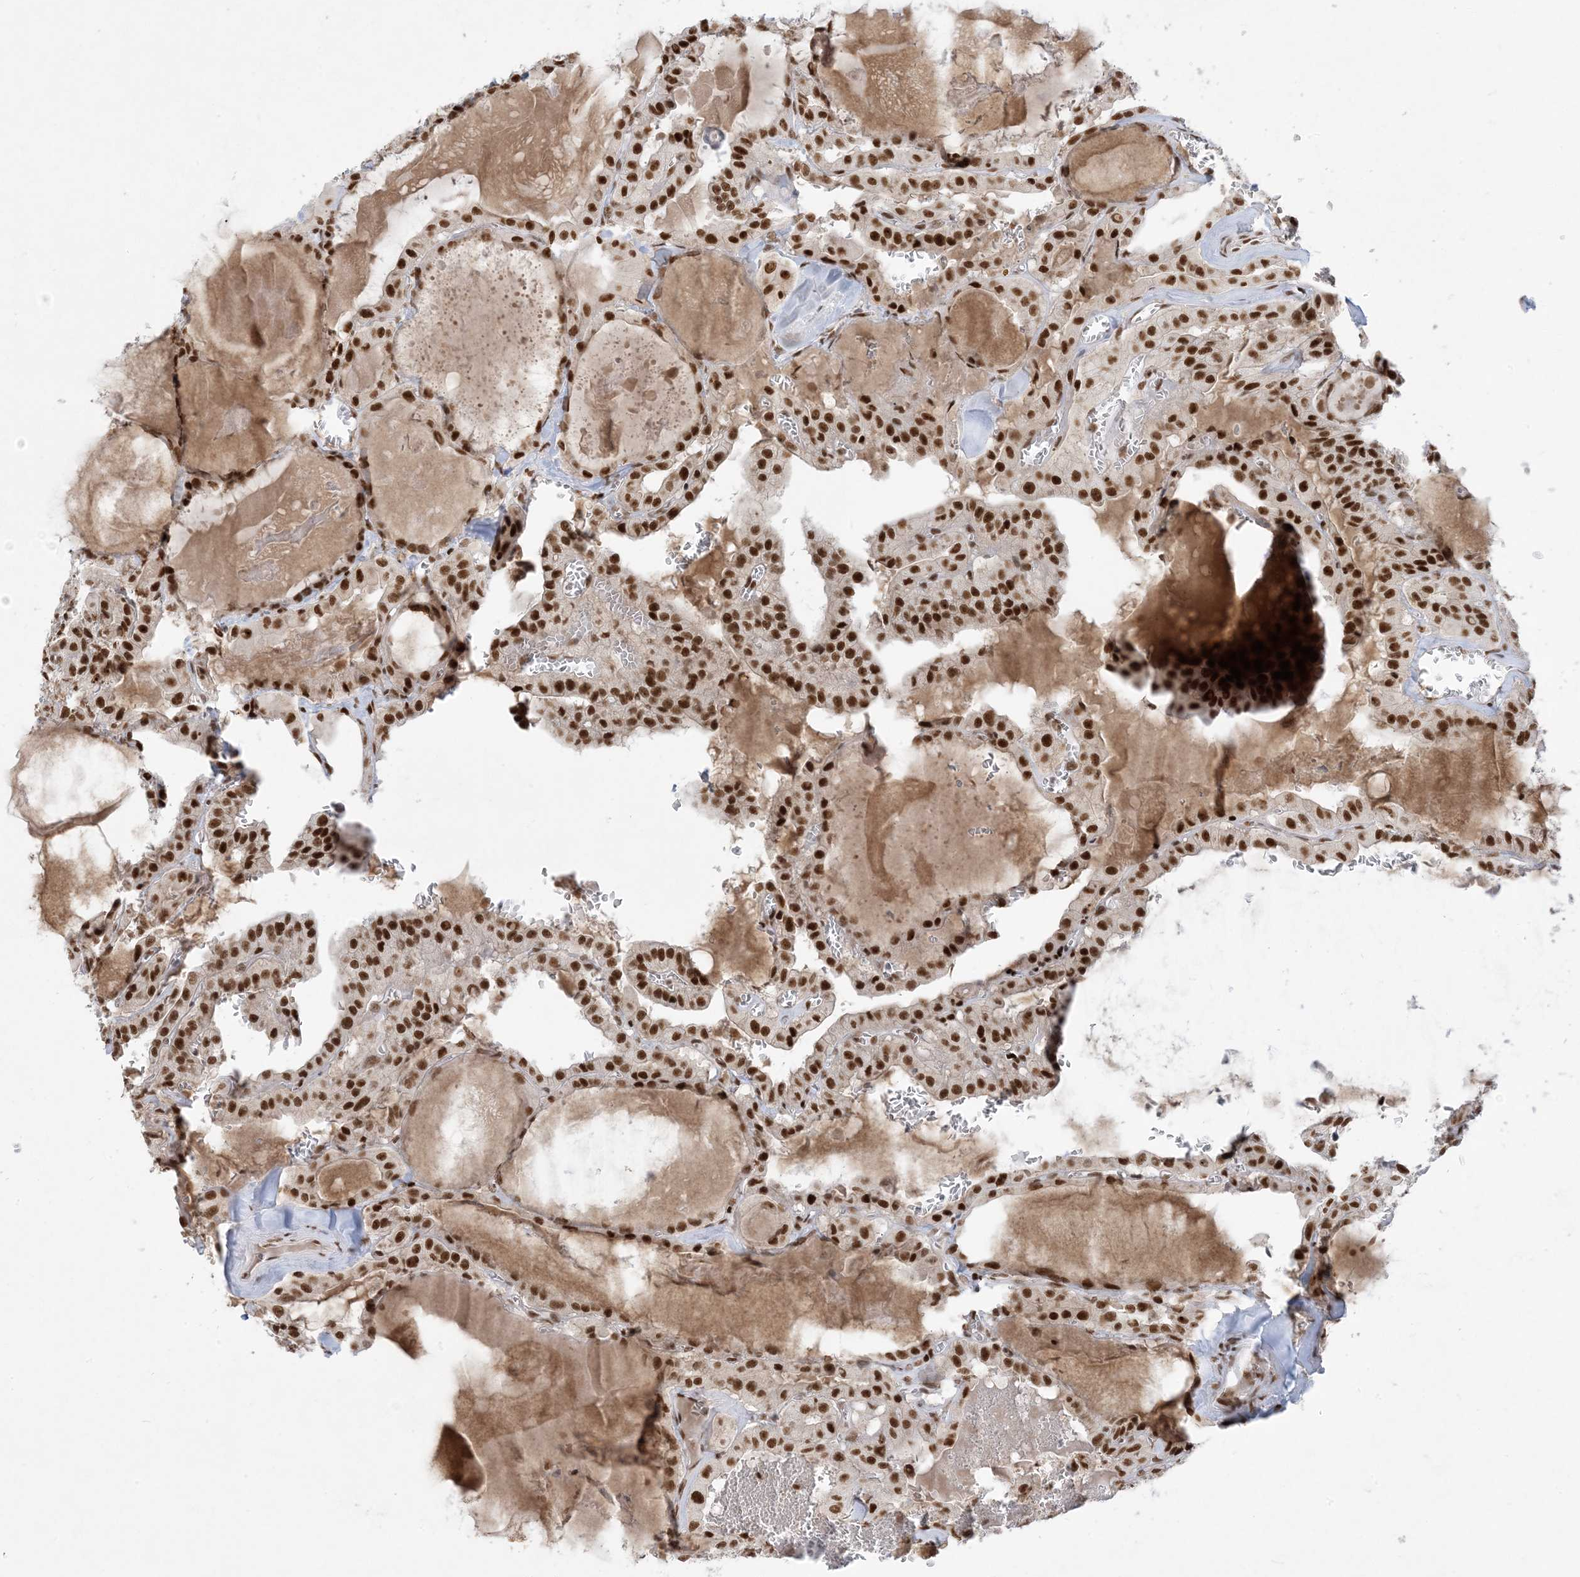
{"staining": {"intensity": "strong", "quantity": ">75%", "location": "nuclear"}, "tissue": "thyroid cancer", "cell_type": "Tumor cells", "image_type": "cancer", "snomed": [{"axis": "morphology", "description": "Papillary adenocarcinoma, NOS"}, {"axis": "topography", "description": "Thyroid gland"}], "caption": "Protein staining by immunohistochemistry (IHC) demonstrates strong nuclear positivity in about >75% of tumor cells in thyroid cancer (papillary adenocarcinoma). (Brightfield microscopy of DAB IHC at high magnification).", "gene": "PPIL2", "patient": {"sex": "male", "age": 52}}